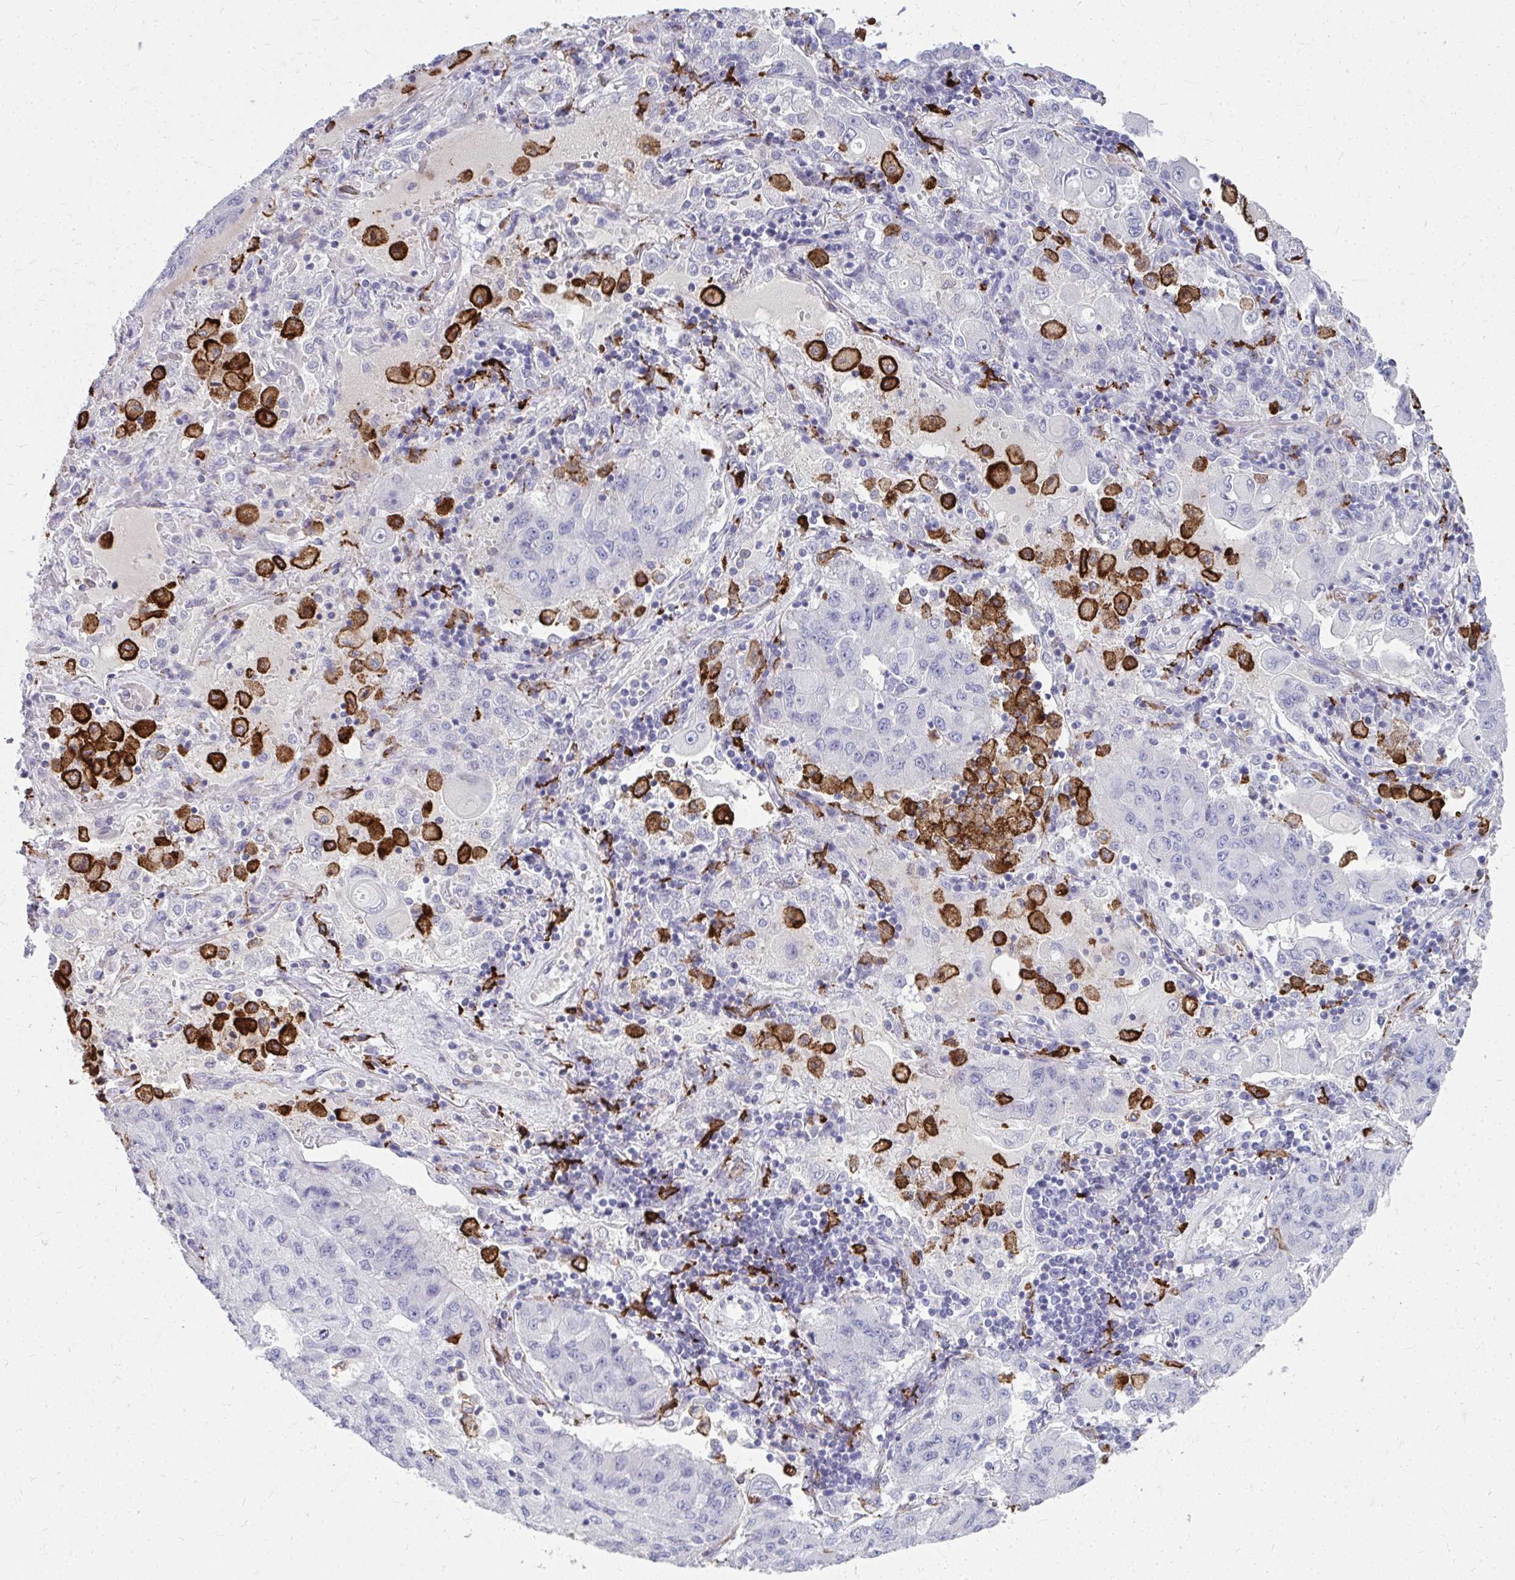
{"staining": {"intensity": "negative", "quantity": "none", "location": "none"}, "tissue": "lung cancer", "cell_type": "Tumor cells", "image_type": "cancer", "snomed": [{"axis": "morphology", "description": "Squamous cell carcinoma, NOS"}, {"axis": "topography", "description": "Lung"}], "caption": "DAB immunohistochemical staining of human squamous cell carcinoma (lung) shows no significant expression in tumor cells.", "gene": "CD163", "patient": {"sex": "male", "age": 74}}